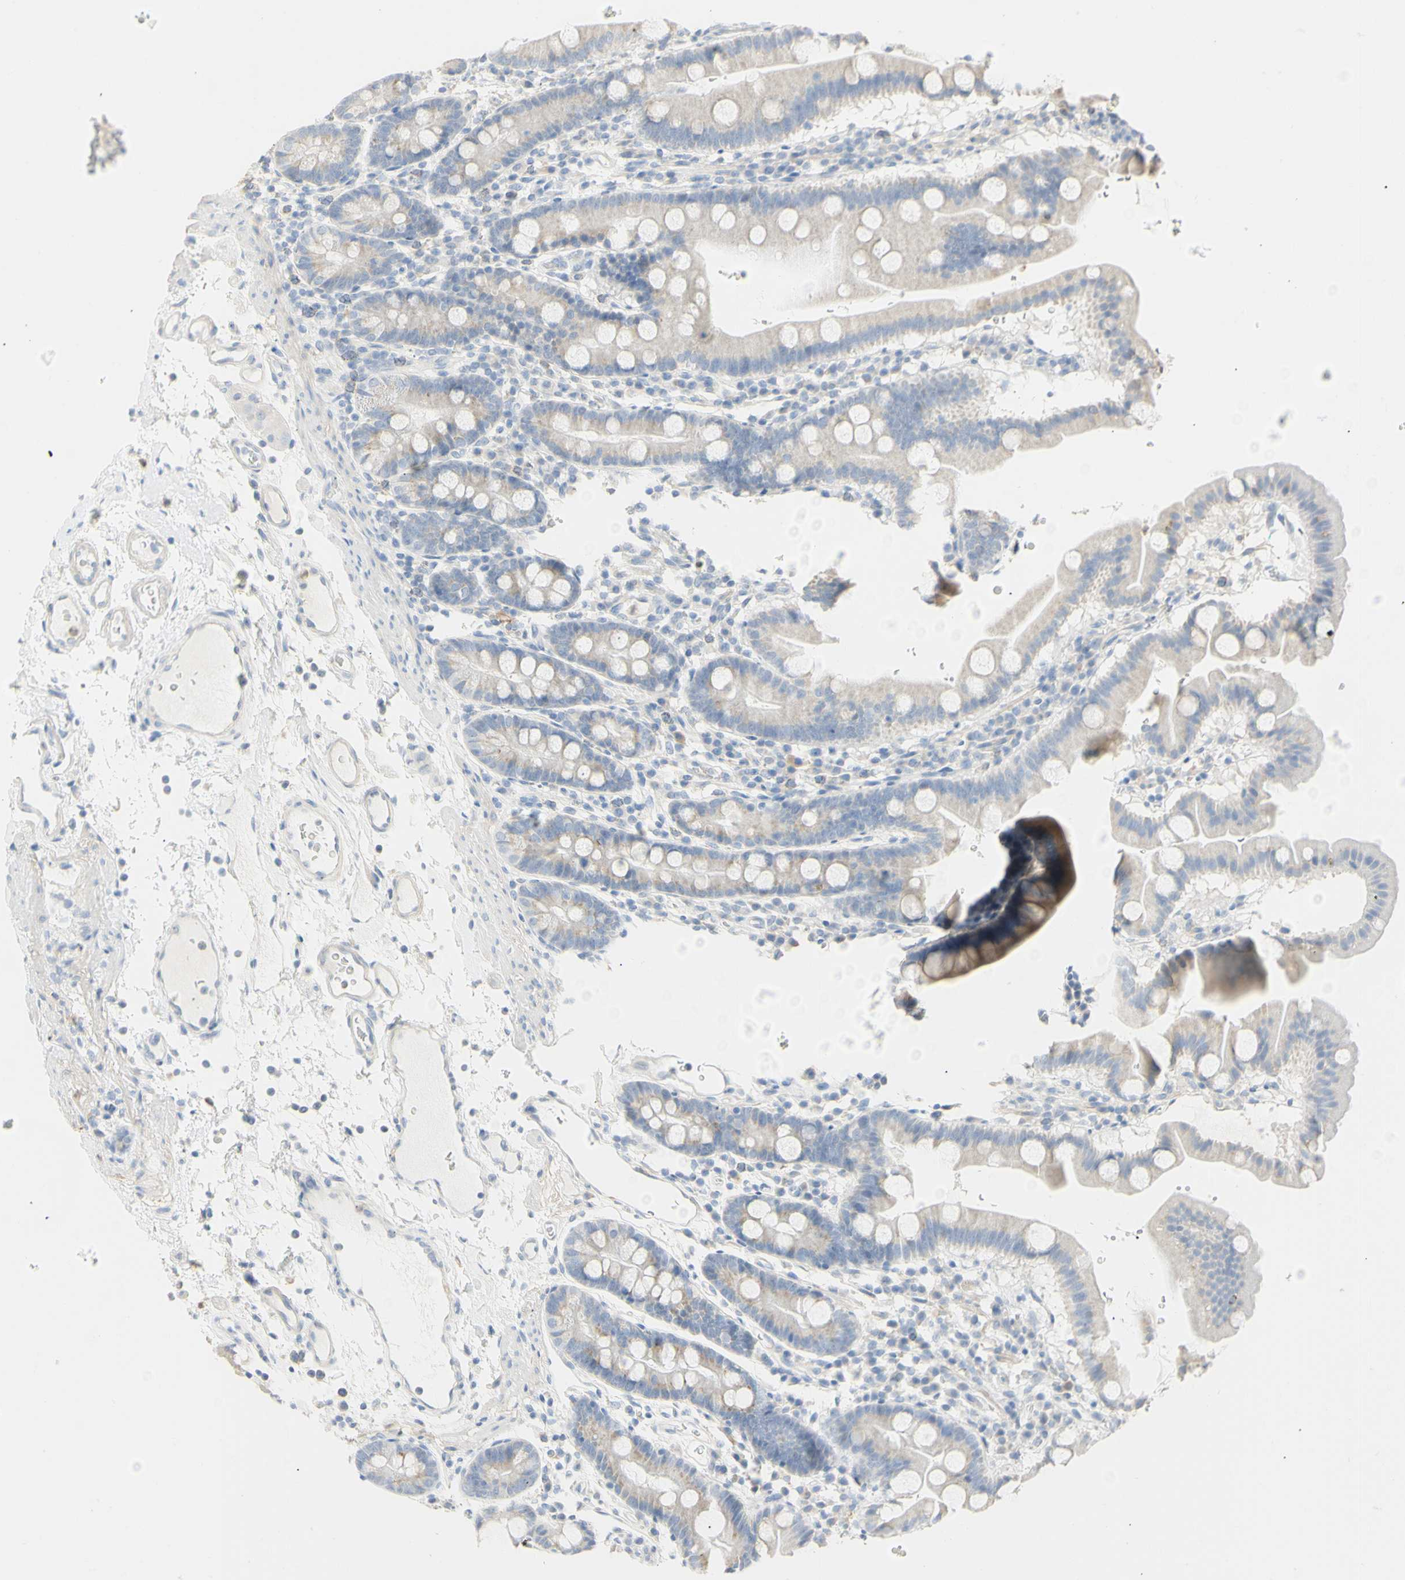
{"staining": {"intensity": "weak", "quantity": "25%-75%", "location": "cytoplasmic/membranous"}, "tissue": "duodenum", "cell_type": "Glandular cells", "image_type": "normal", "snomed": [{"axis": "morphology", "description": "Normal tissue, NOS"}, {"axis": "topography", "description": "Duodenum"}], "caption": "Protein positivity by immunohistochemistry reveals weak cytoplasmic/membranous positivity in about 25%-75% of glandular cells in unremarkable duodenum. The staining was performed using DAB (3,3'-diaminobenzidine), with brown indicating positive protein expression. Nuclei are stained blue with hematoxylin.", "gene": "B4GALNT3", "patient": {"sex": "male", "age": 50}}